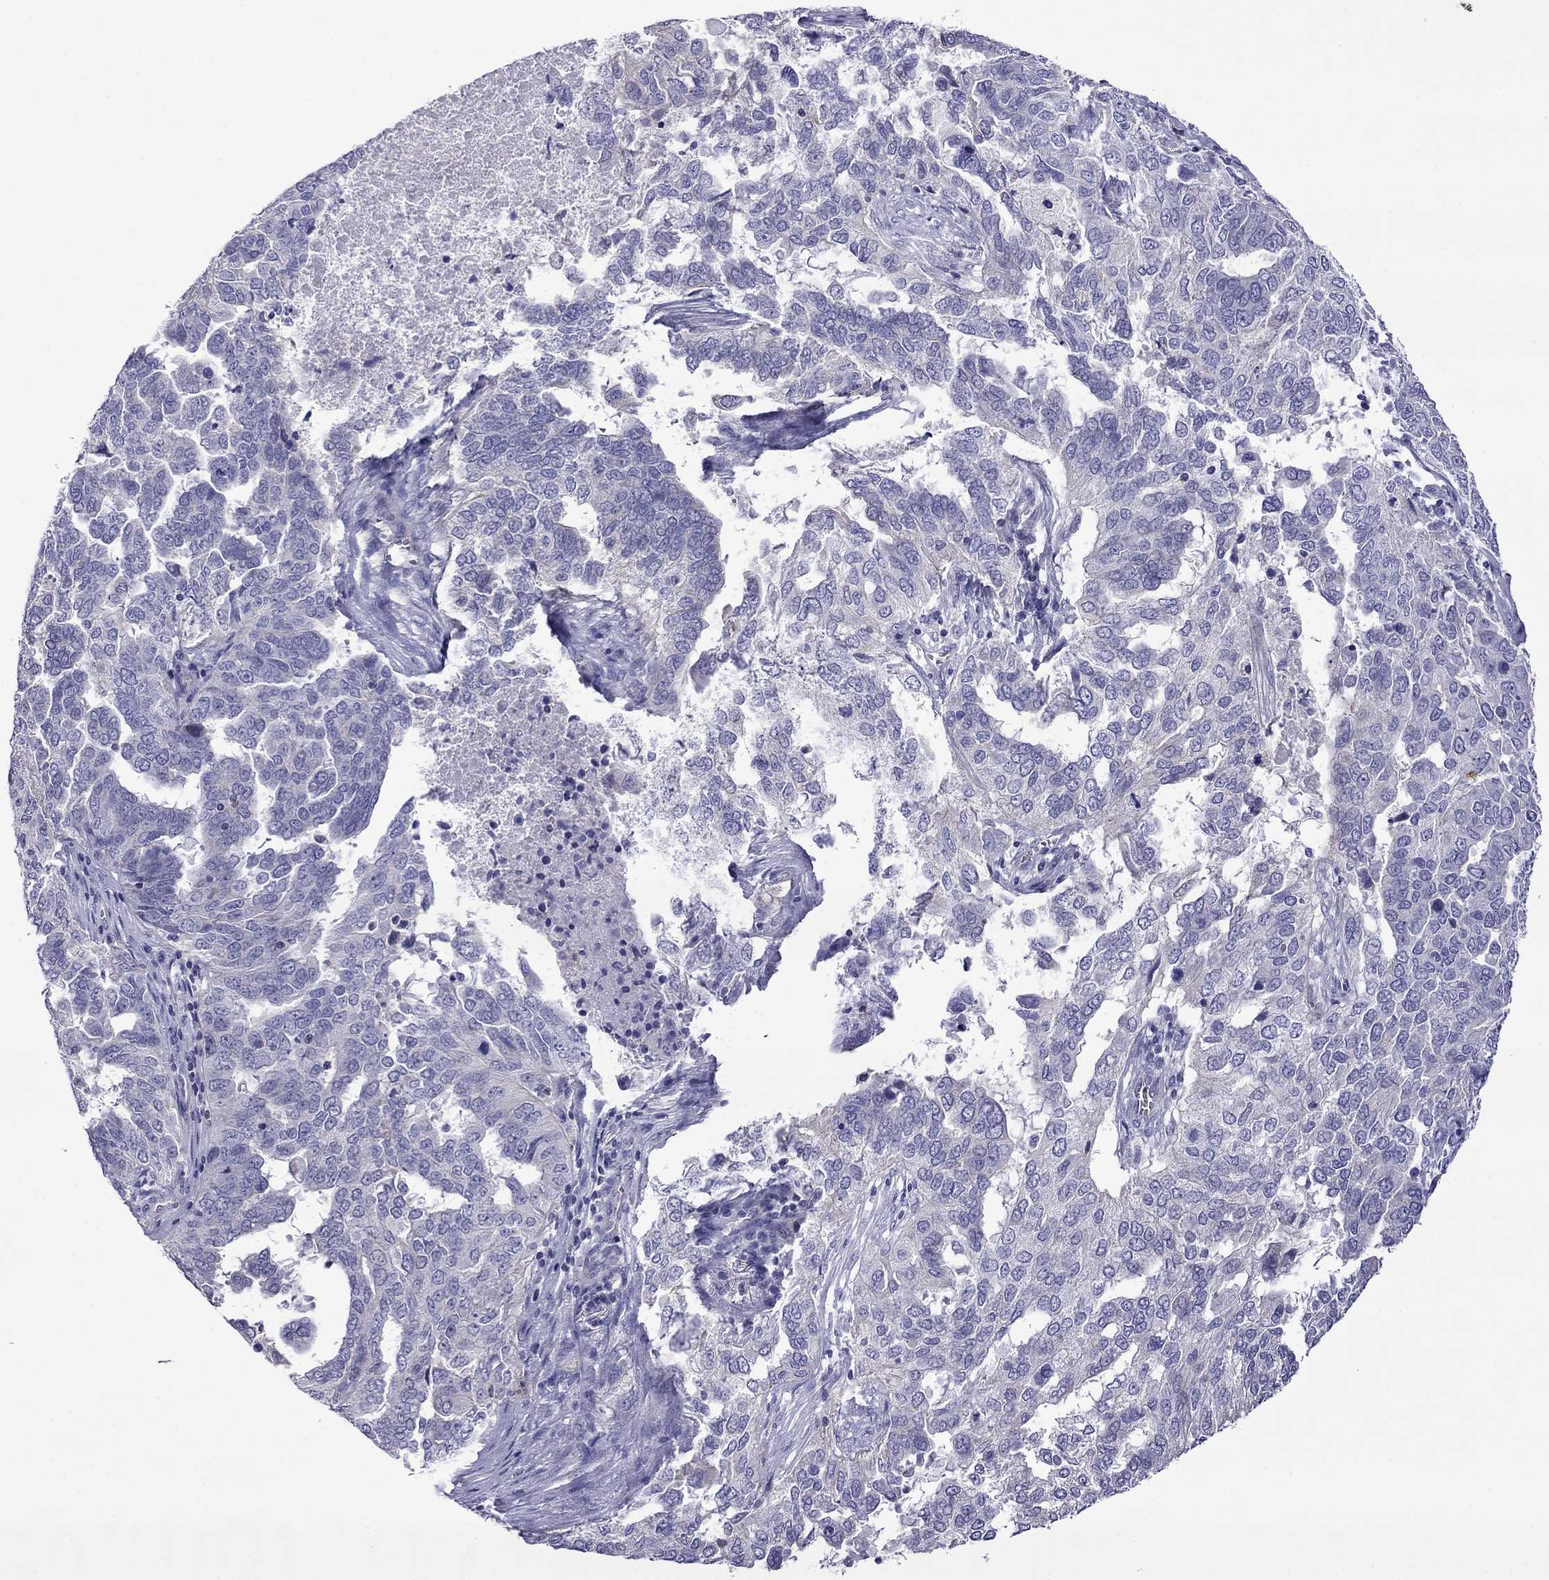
{"staining": {"intensity": "negative", "quantity": "none", "location": "none"}, "tissue": "ovarian cancer", "cell_type": "Tumor cells", "image_type": "cancer", "snomed": [{"axis": "morphology", "description": "Carcinoma, endometroid"}, {"axis": "topography", "description": "Soft tissue"}, {"axis": "topography", "description": "Ovary"}], "caption": "IHC photomicrograph of ovarian endometroid carcinoma stained for a protein (brown), which reveals no positivity in tumor cells.", "gene": "STAR", "patient": {"sex": "female", "age": 52}}